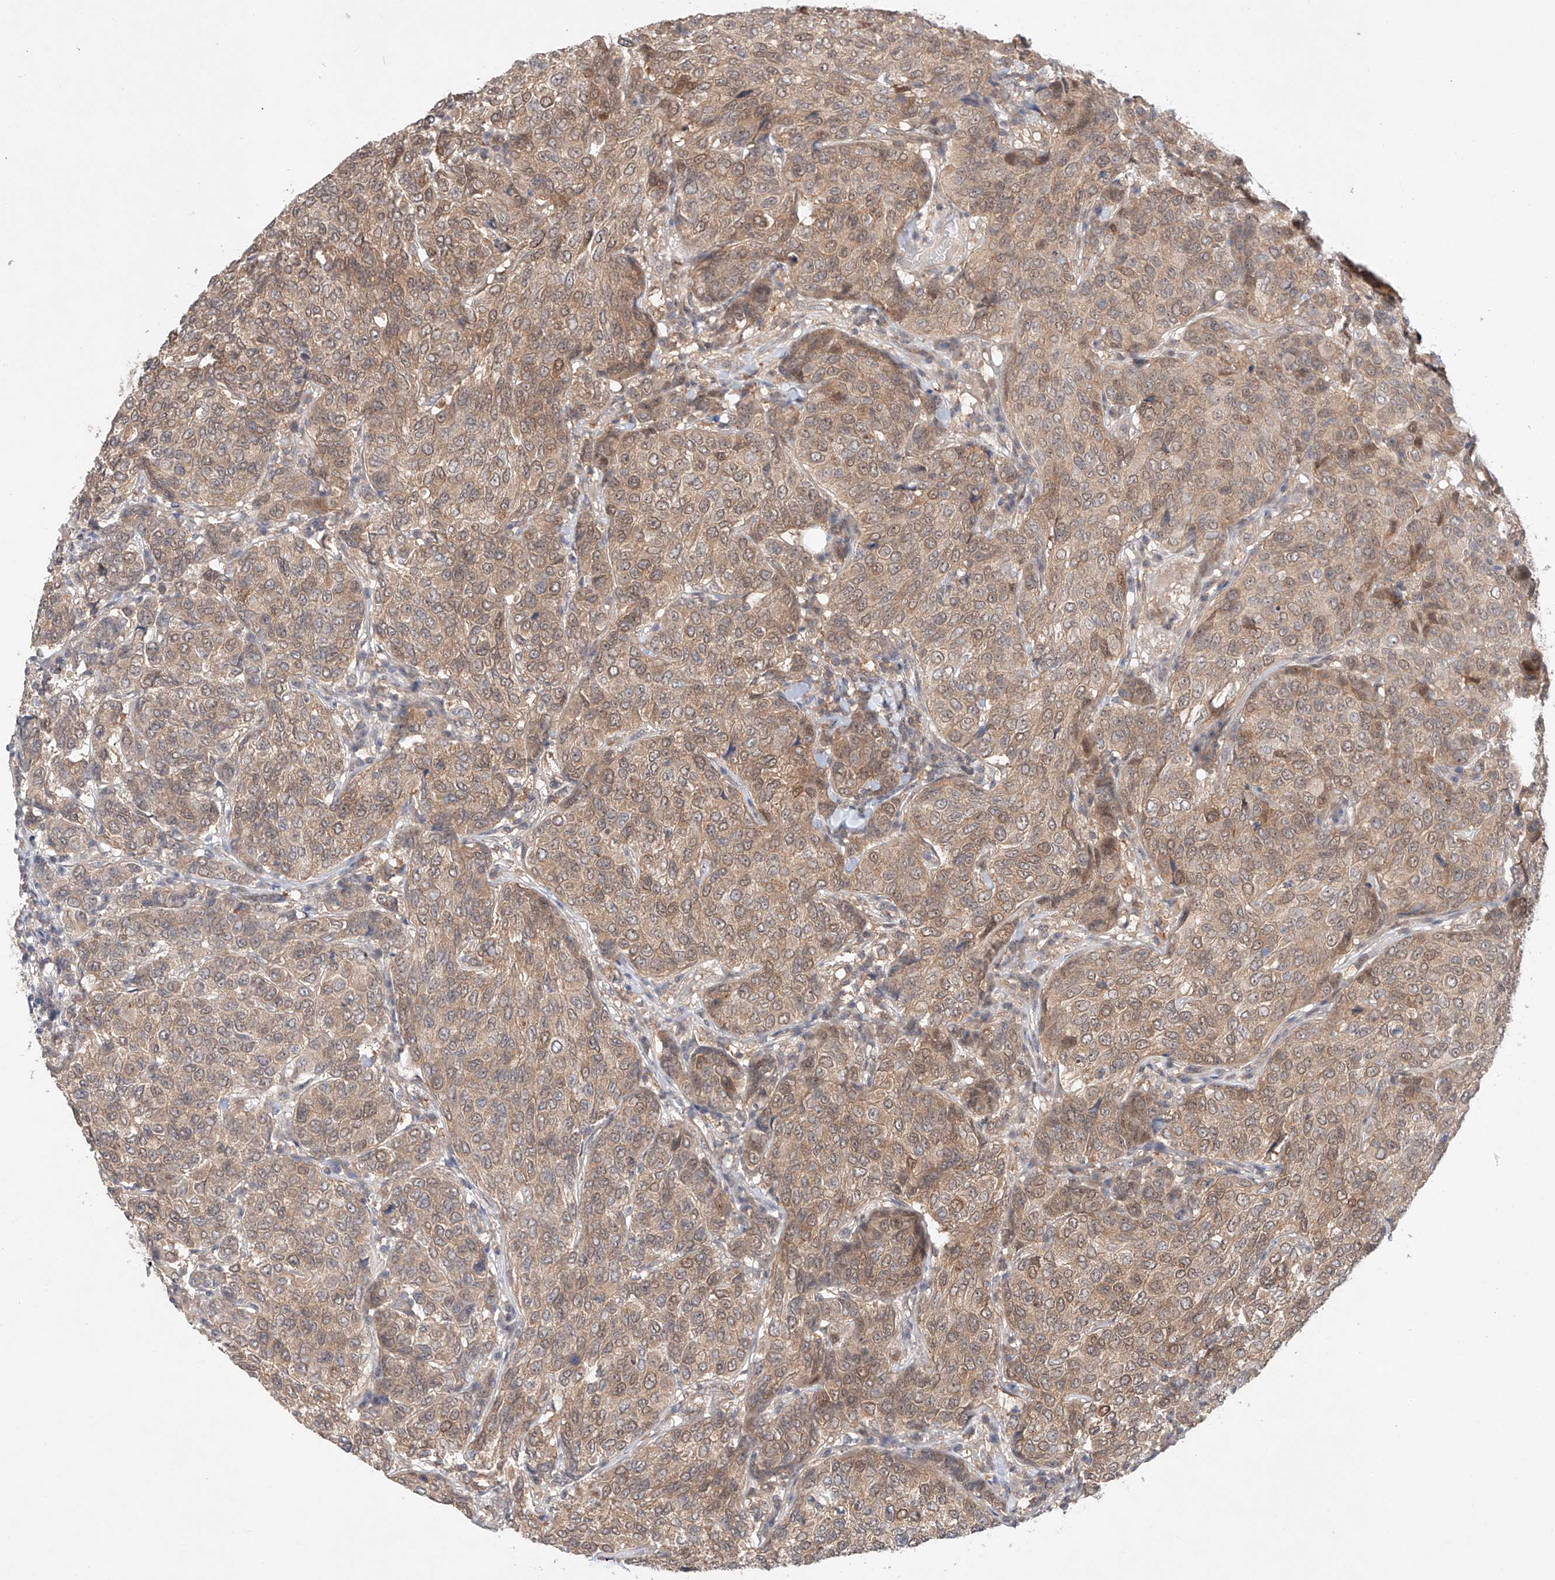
{"staining": {"intensity": "weak", "quantity": "25%-75%", "location": "cytoplasmic/membranous"}, "tissue": "breast cancer", "cell_type": "Tumor cells", "image_type": "cancer", "snomed": [{"axis": "morphology", "description": "Duct carcinoma"}, {"axis": "topography", "description": "Breast"}], "caption": "A brown stain labels weak cytoplasmic/membranous positivity of a protein in human invasive ductal carcinoma (breast) tumor cells.", "gene": "TSR2", "patient": {"sex": "female", "age": 55}}